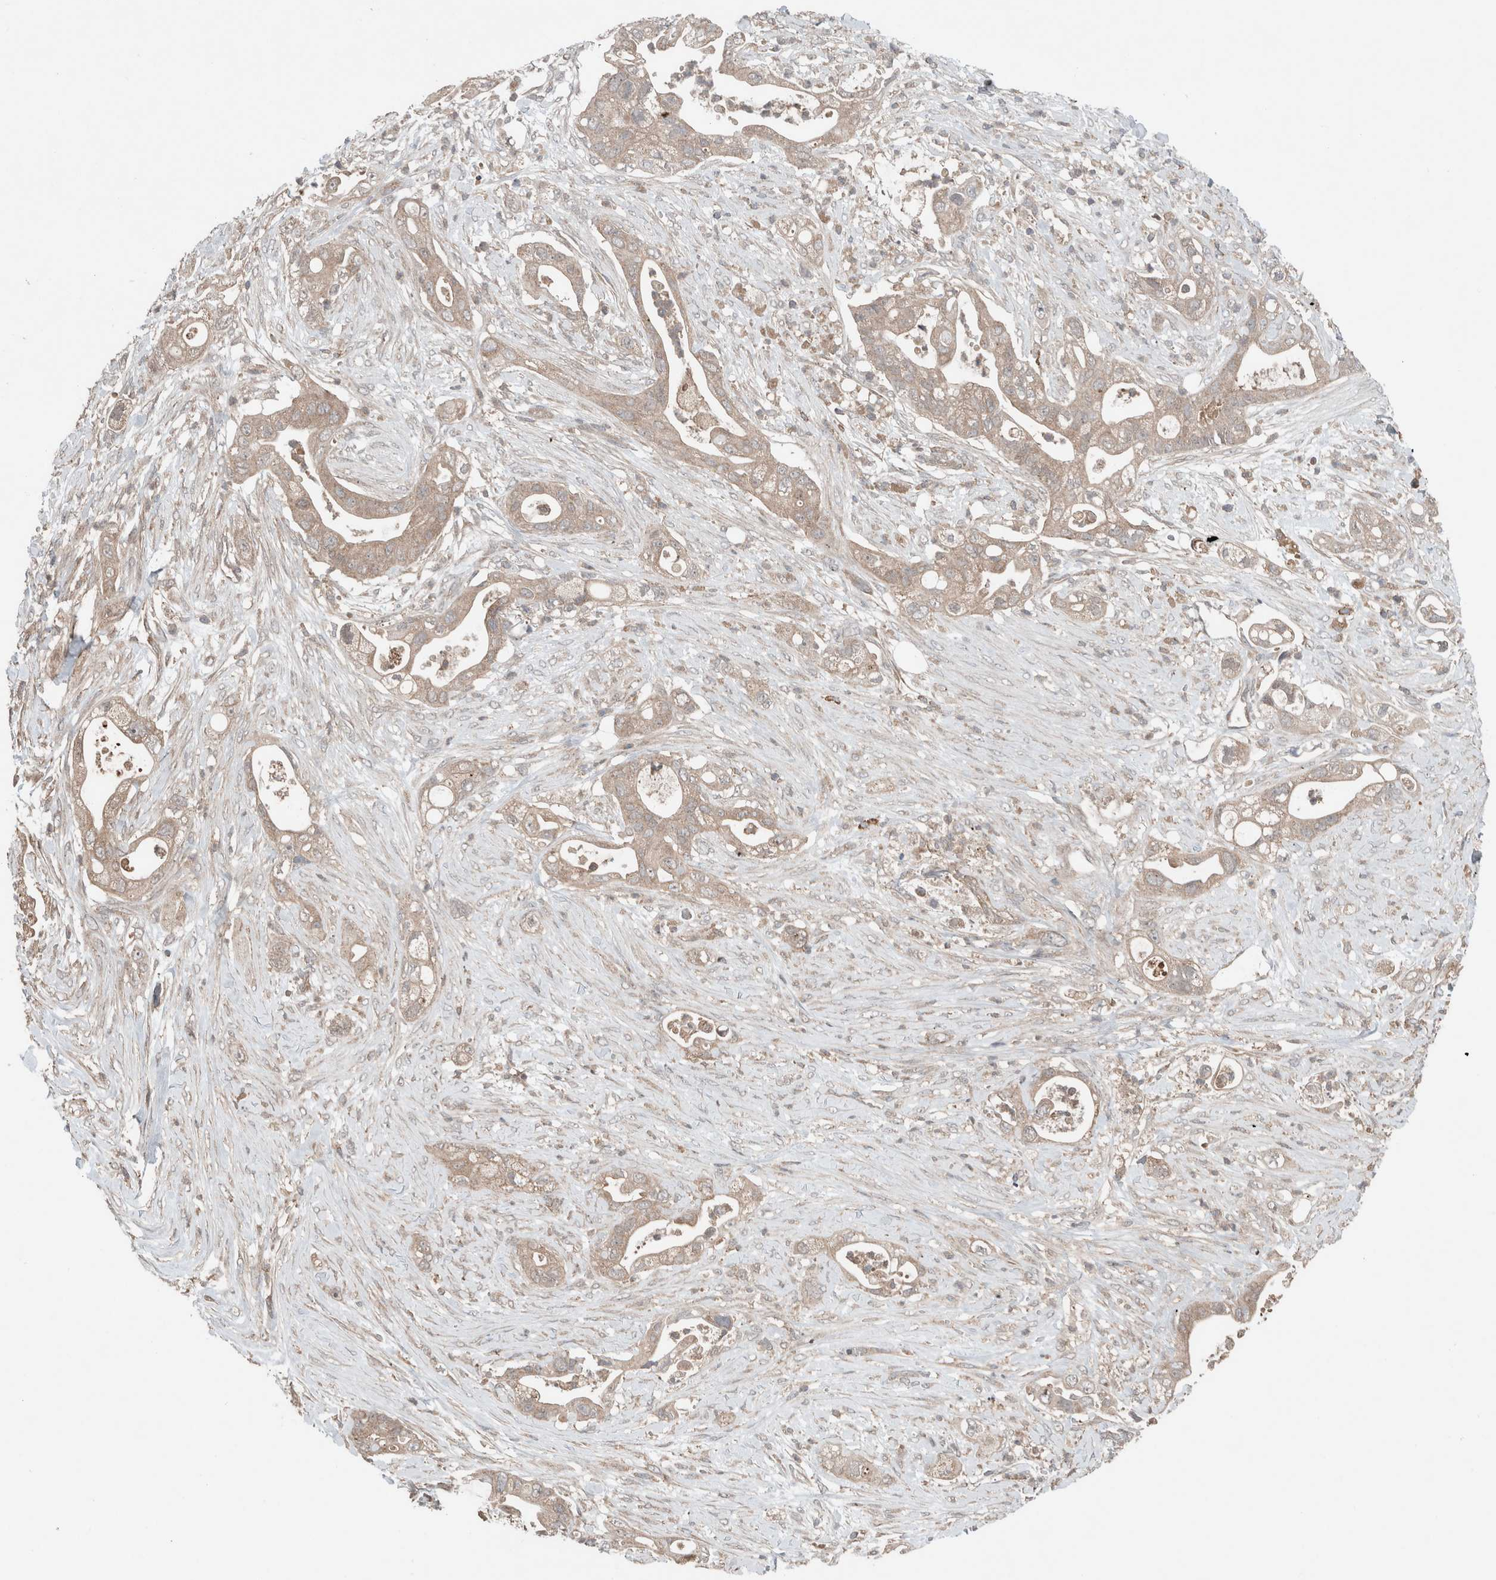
{"staining": {"intensity": "weak", "quantity": ">75%", "location": "cytoplasmic/membranous"}, "tissue": "pancreatic cancer", "cell_type": "Tumor cells", "image_type": "cancer", "snomed": [{"axis": "morphology", "description": "Adenocarcinoma, NOS"}, {"axis": "topography", "description": "Pancreas"}], "caption": "This histopathology image demonstrates IHC staining of human adenocarcinoma (pancreatic), with low weak cytoplasmic/membranous positivity in approximately >75% of tumor cells.", "gene": "KLK14", "patient": {"sex": "male", "age": 53}}